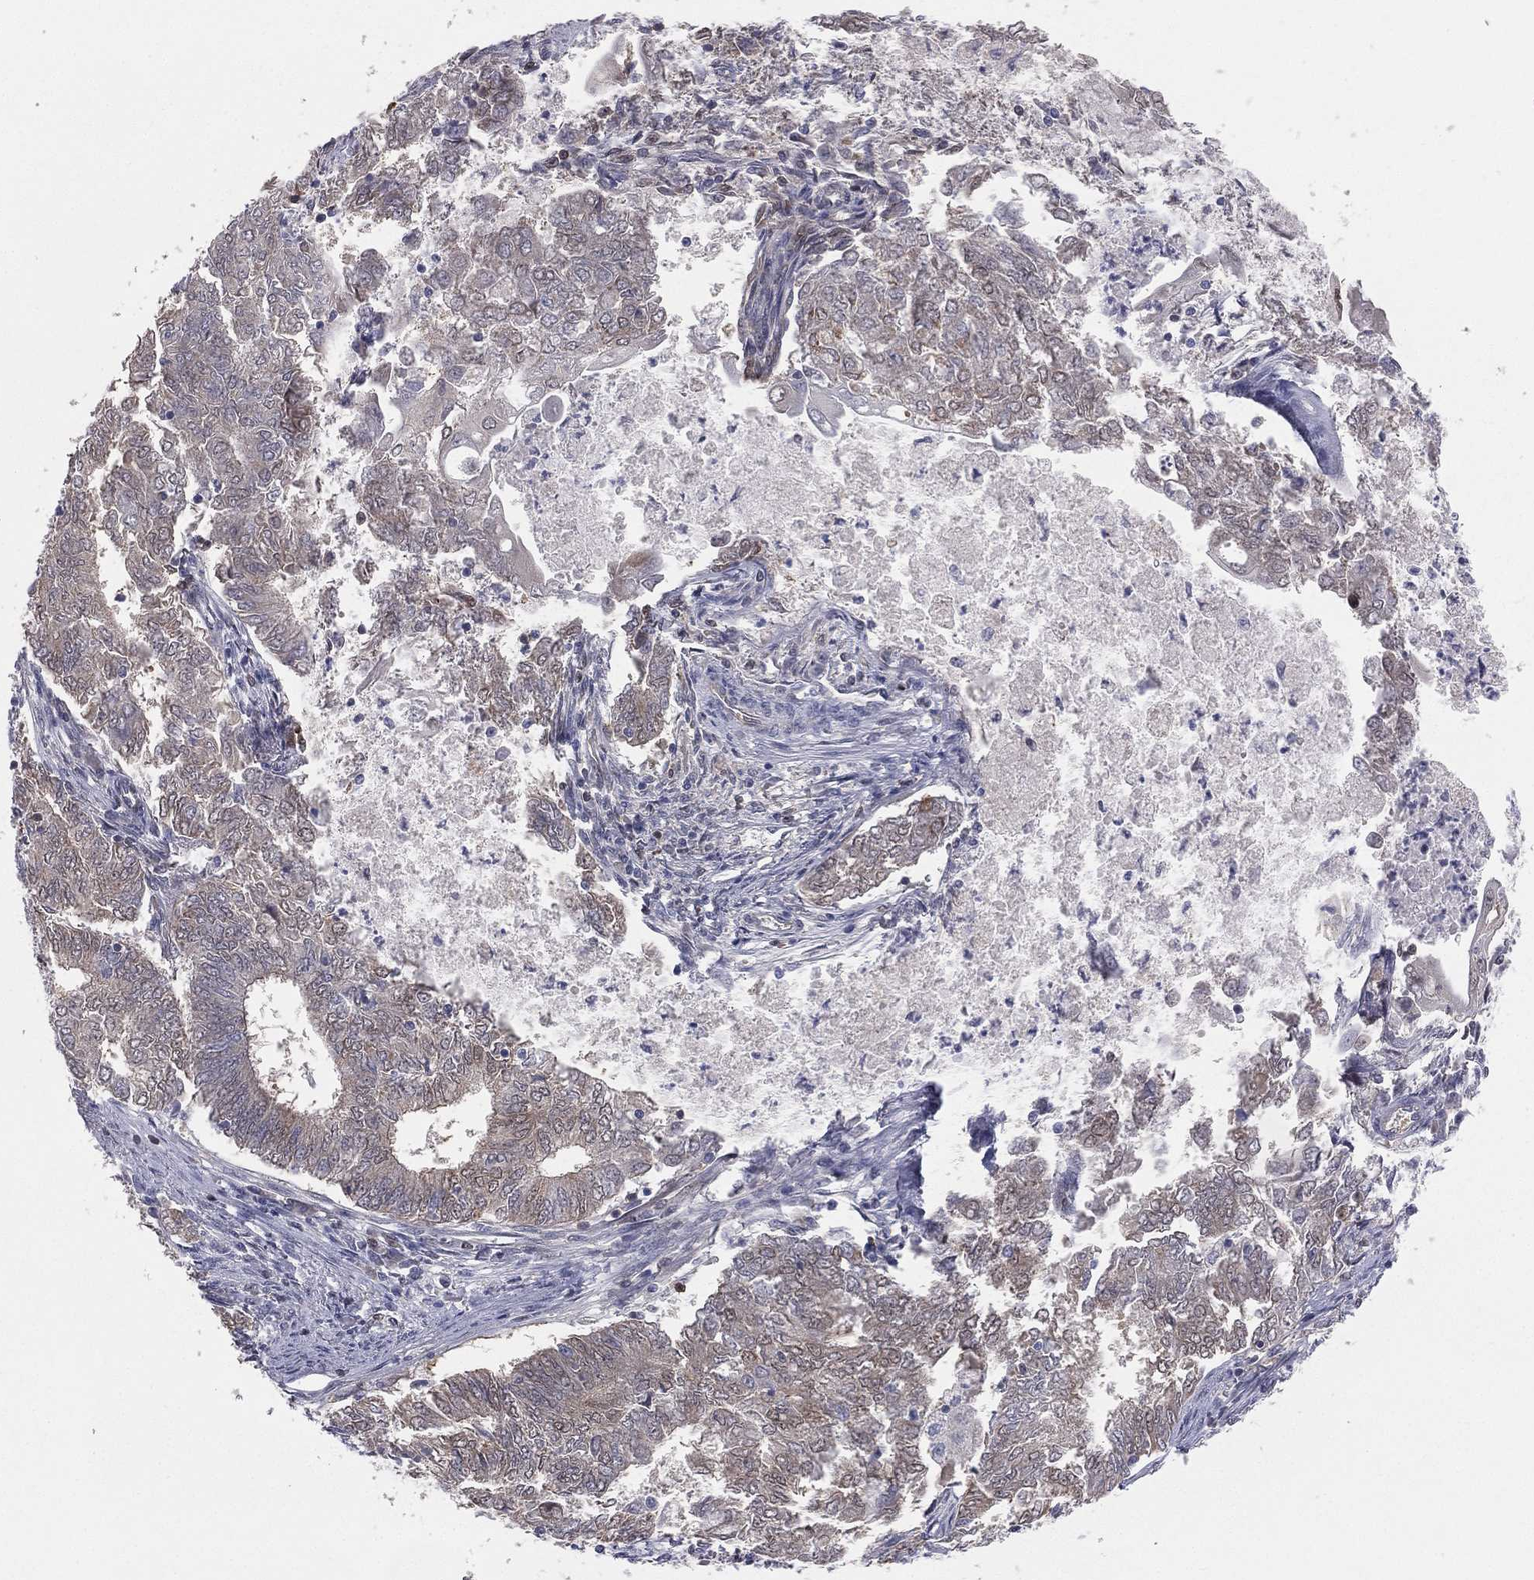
{"staining": {"intensity": "weak", "quantity": "<25%", "location": "cytoplasmic/membranous,nuclear"}, "tissue": "endometrial cancer", "cell_type": "Tumor cells", "image_type": "cancer", "snomed": [{"axis": "morphology", "description": "Adenocarcinoma, NOS"}, {"axis": "topography", "description": "Endometrium"}], "caption": "Immunohistochemistry (IHC) image of human endometrial cancer stained for a protein (brown), which exhibits no positivity in tumor cells. (DAB (3,3'-diaminobenzidine) IHC, high magnification).", "gene": "DMKN", "patient": {"sex": "female", "age": 62}}